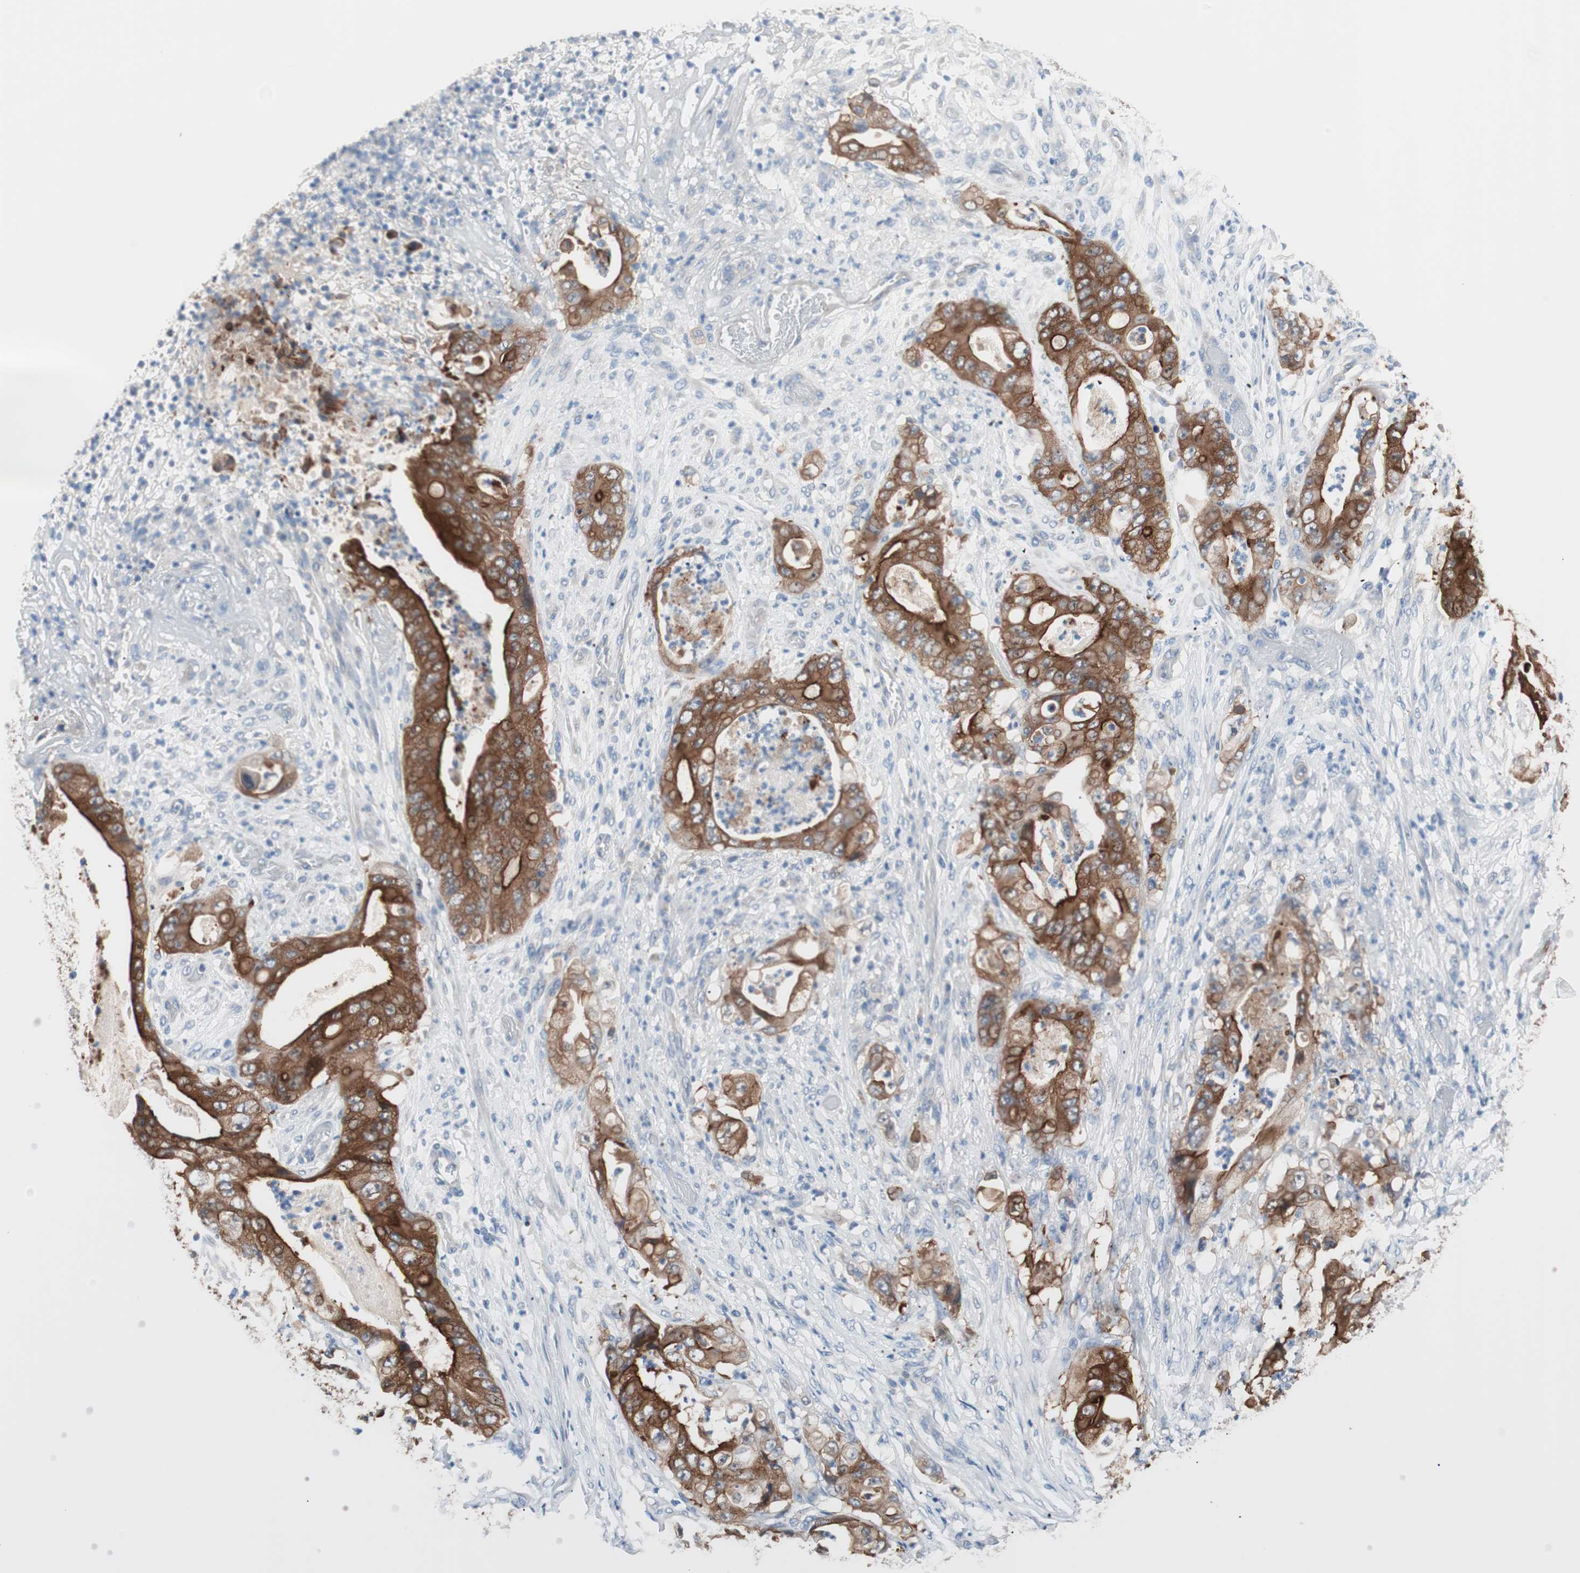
{"staining": {"intensity": "strong", "quantity": ">75%", "location": "cytoplasmic/membranous"}, "tissue": "stomach cancer", "cell_type": "Tumor cells", "image_type": "cancer", "snomed": [{"axis": "morphology", "description": "Adenocarcinoma, NOS"}, {"axis": "topography", "description": "Stomach"}], "caption": "A micrograph of stomach cancer (adenocarcinoma) stained for a protein exhibits strong cytoplasmic/membranous brown staining in tumor cells.", "gene": "VIL1", "patient": {"sex": "female", "age": 73}}